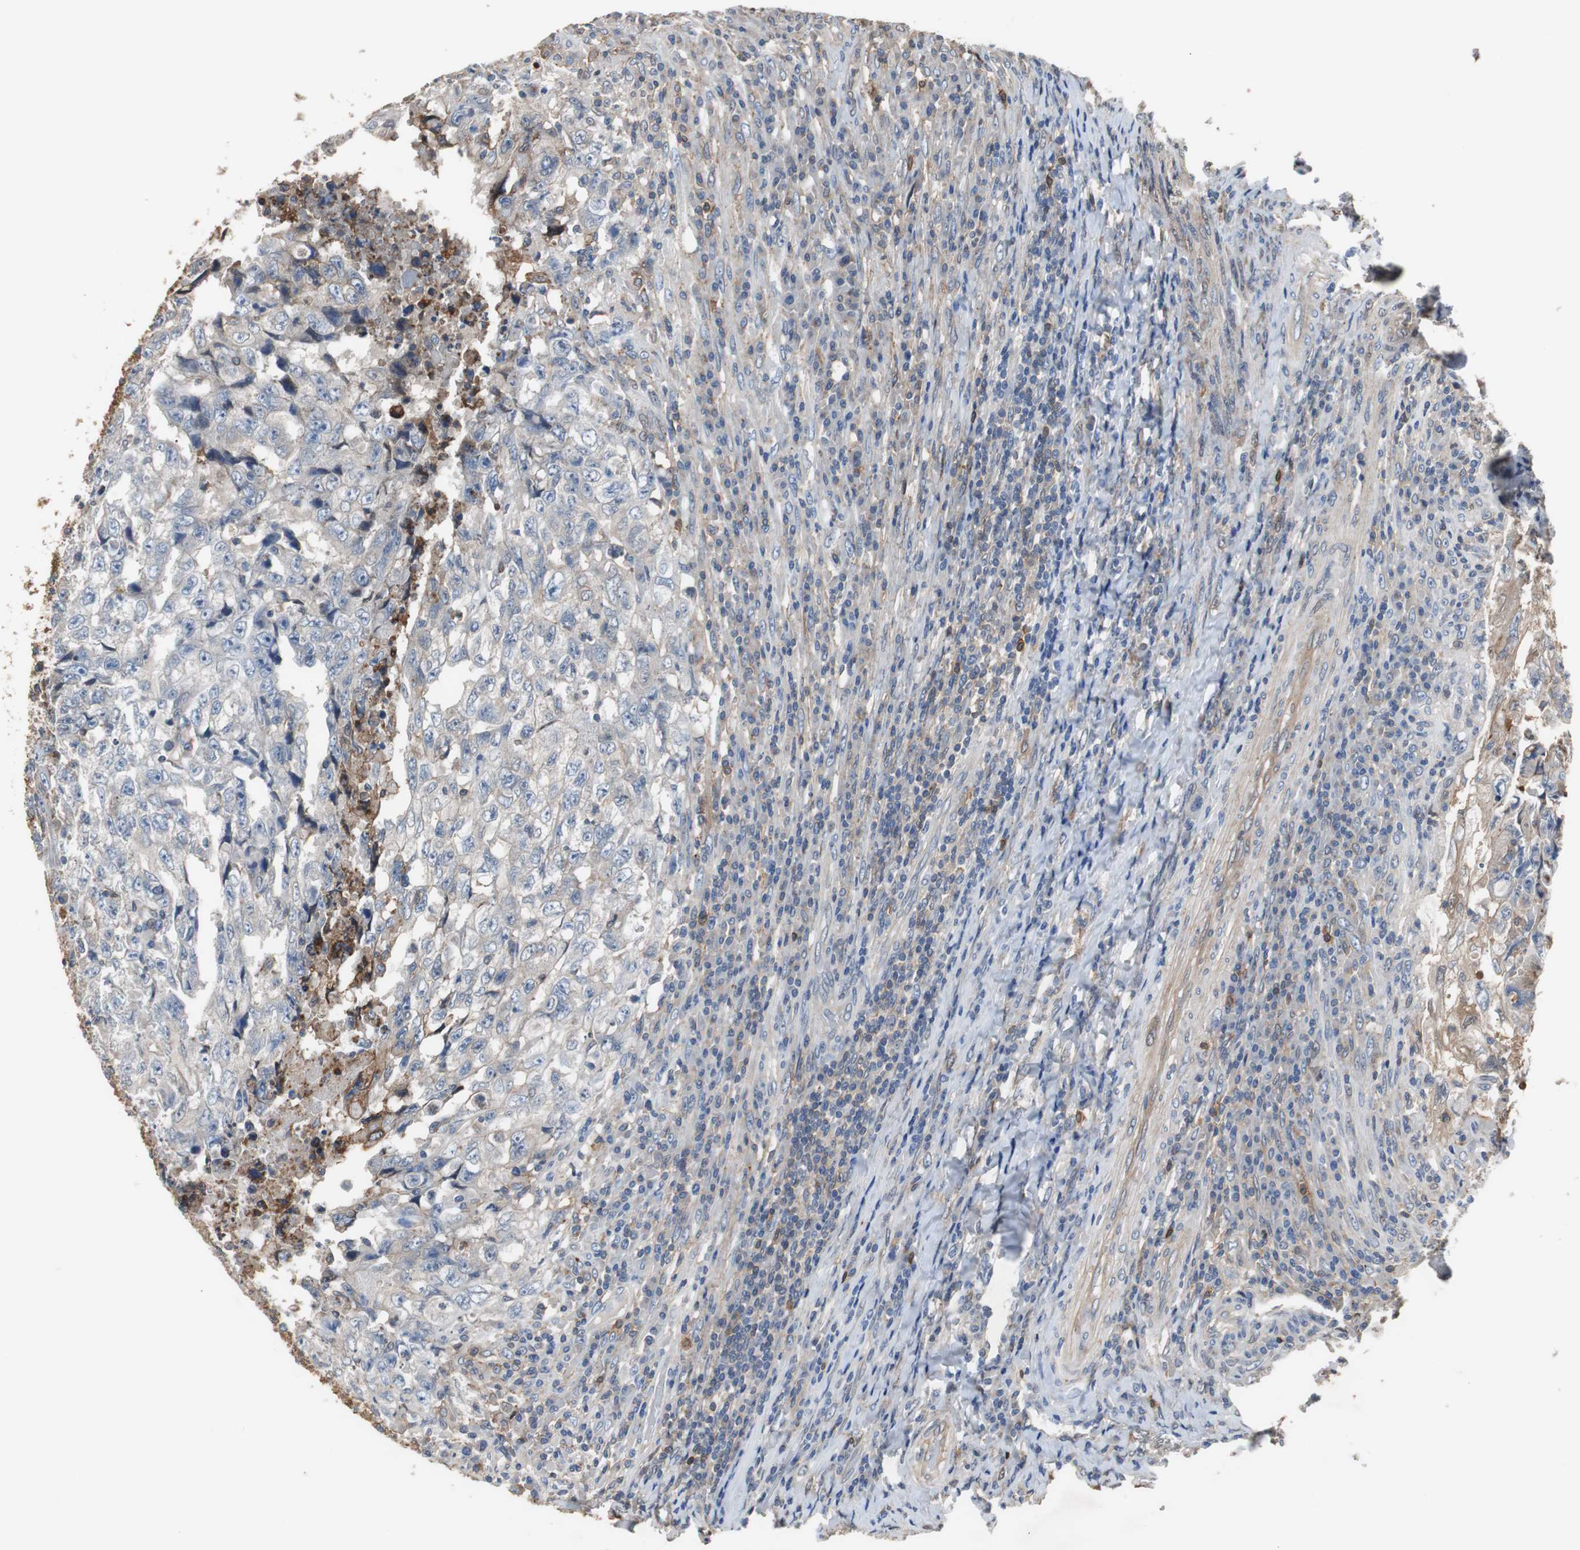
{"staining": {"intensity": "negative", "quantity": "none", "location": "none"}, "tissue": "testis cancer", "cell_type": "Tumor cells", "image_type": "cancer", "snomed": [{"axis": "morphology", "description": "Necrosis, NOS"}, {"axis": "morphology", "description": "Carcinoma, Embryonal, NOS"}, {"axis": "topography", "description": "Testis"}], "caption": "Micrograph shows no significant protein positivity in tumor cells of testis embryonal carcinoma.", "gene": "ANXA4", "patient": {"sex": "male", "age": 19}}